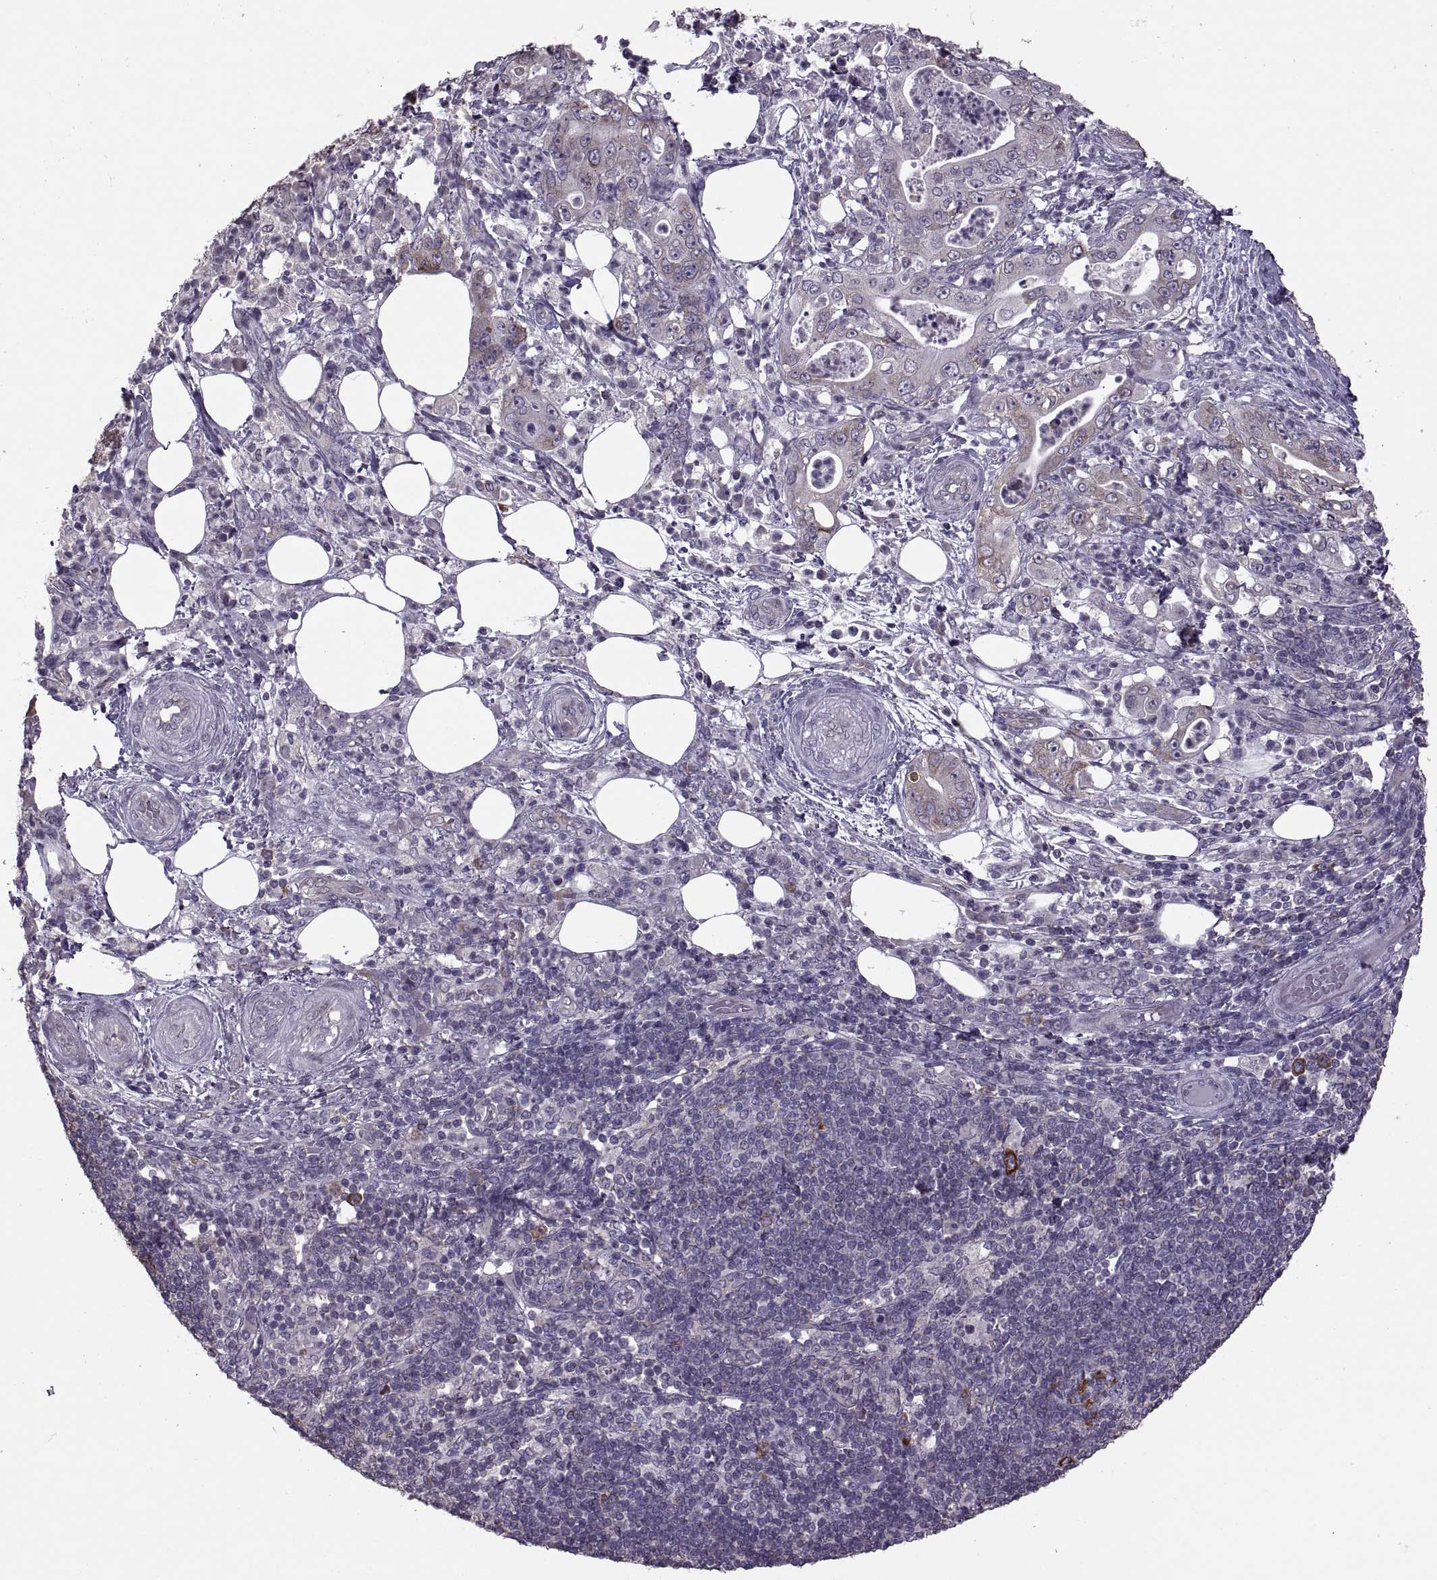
{"staining": {"intensity": "weak", "quantity": "25%-75%", "location": "cytoplasmic/membranous"}, "tissue": "pancreatic cancer", "cell_type": "Tumor cells", "image_type": "cancer", "snomed": [{"axis": "morphology", "description": "Adenocarcinoma, NOS"}, {"axis": "topography", "description": "Pancreas"}], "caption": "Weak cytoplasmic/membranous staining is appreciated in approximately 25%-75% of tumor cells in adenocarcinoma (pancreatic). (DAB (3,3'-diaminobenzidine) IHC with brightfield microscopy, high magnification).", "gene": "PABPC1", "patient": {"sex": "male", "age": 71}}